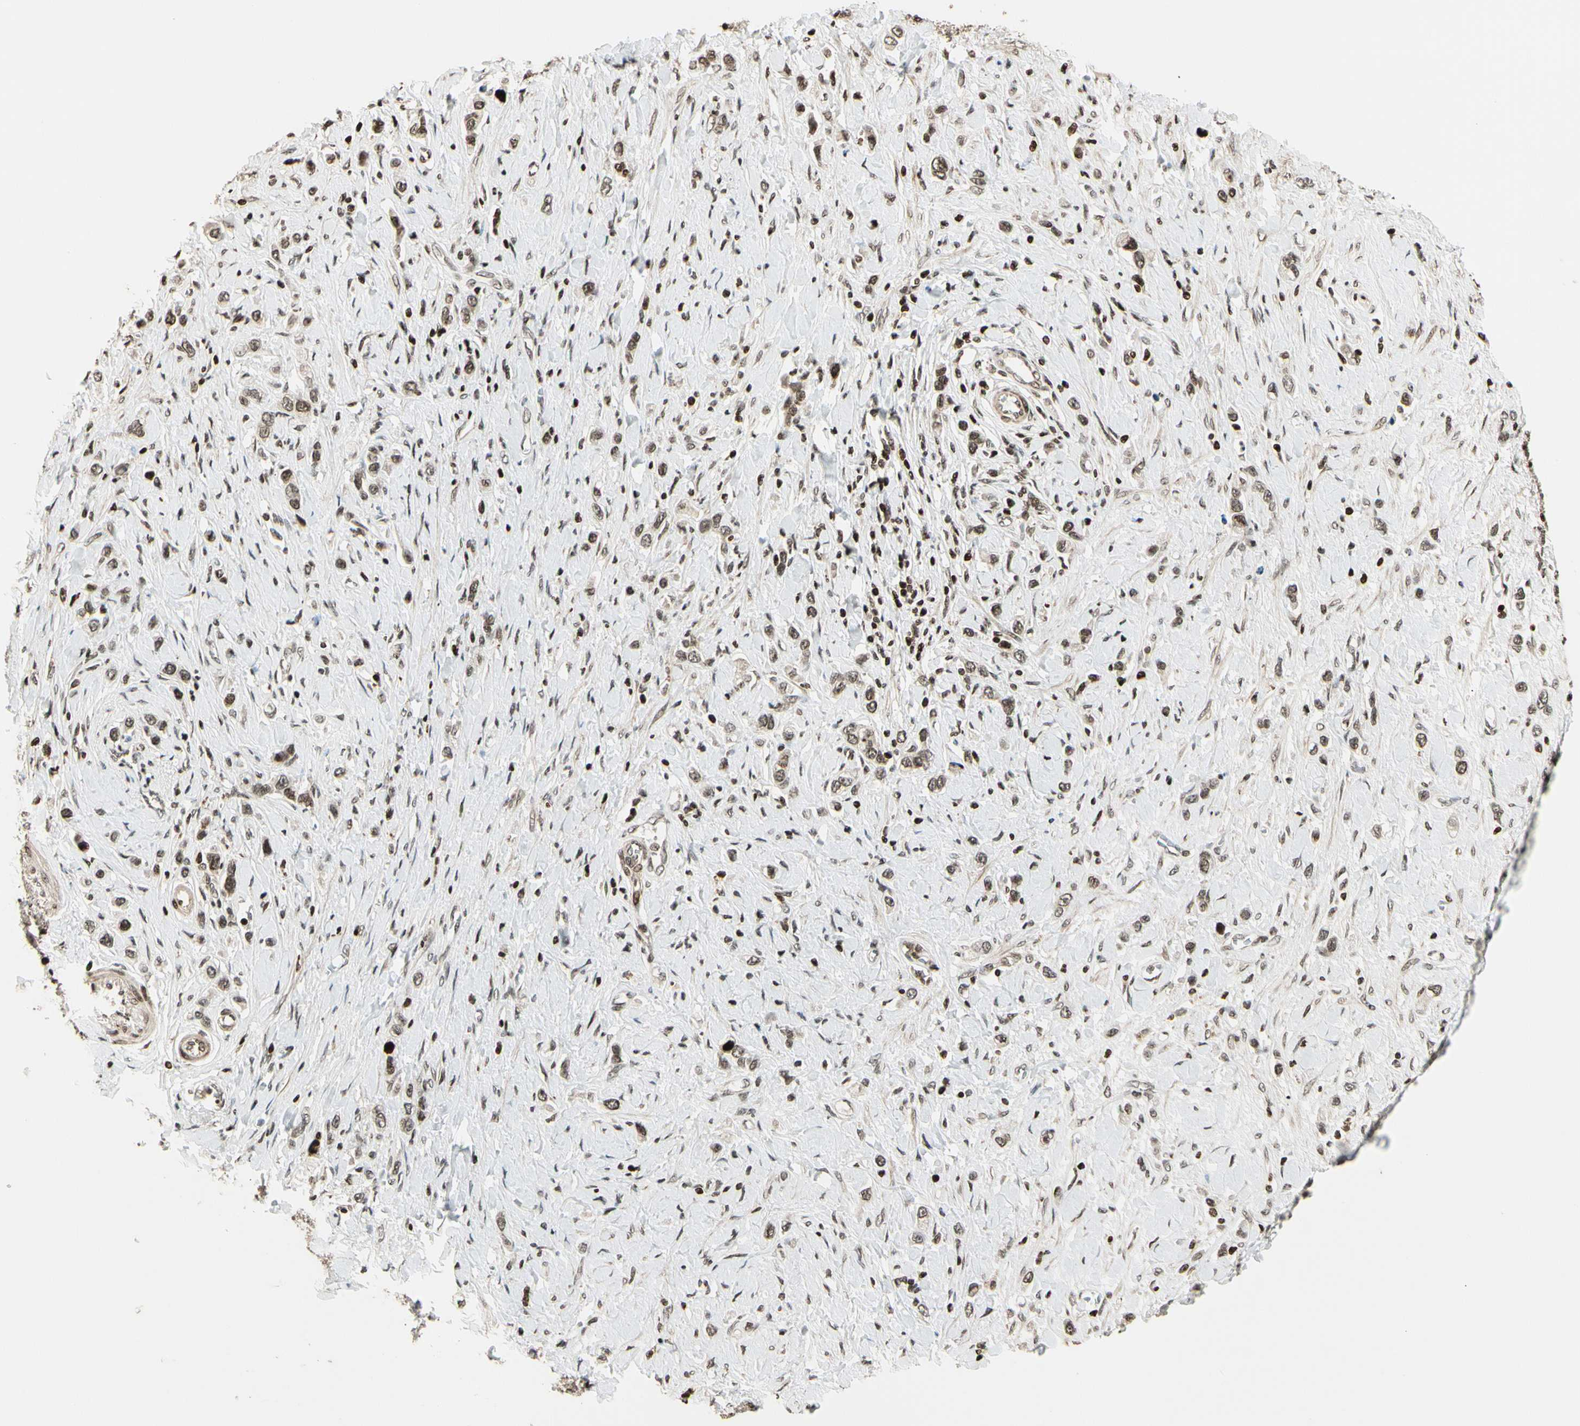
{"staining": {"intensity": "weak", "quantity": ">75%", "location": "nuclear"}, "tissue": "stomach cancer", "cell_type": "Tumor cells", "image_type": "cancer", "snomed": [{"axis": "morphology", "description": "Normal tissue, NOS"}, {"axis": "morphology", "description": "Adenocarcinoma, NOS"}, {"axis": "topography", "description": "Stomach, upper"}, {"axis": "topography", "description": "Stomach"}], "caption": "DAB (3,3'-diaminobenzidine) immunohistochemical staining of stomach adenocarcinoma displays weak nuclear protein positivity in approximately >75% of tumor cells. (DAB = brown stain, brightfield microscopy at high magnification).", "gene": "TSHZ3", "patient": {"sex": "female", "age": 65}}